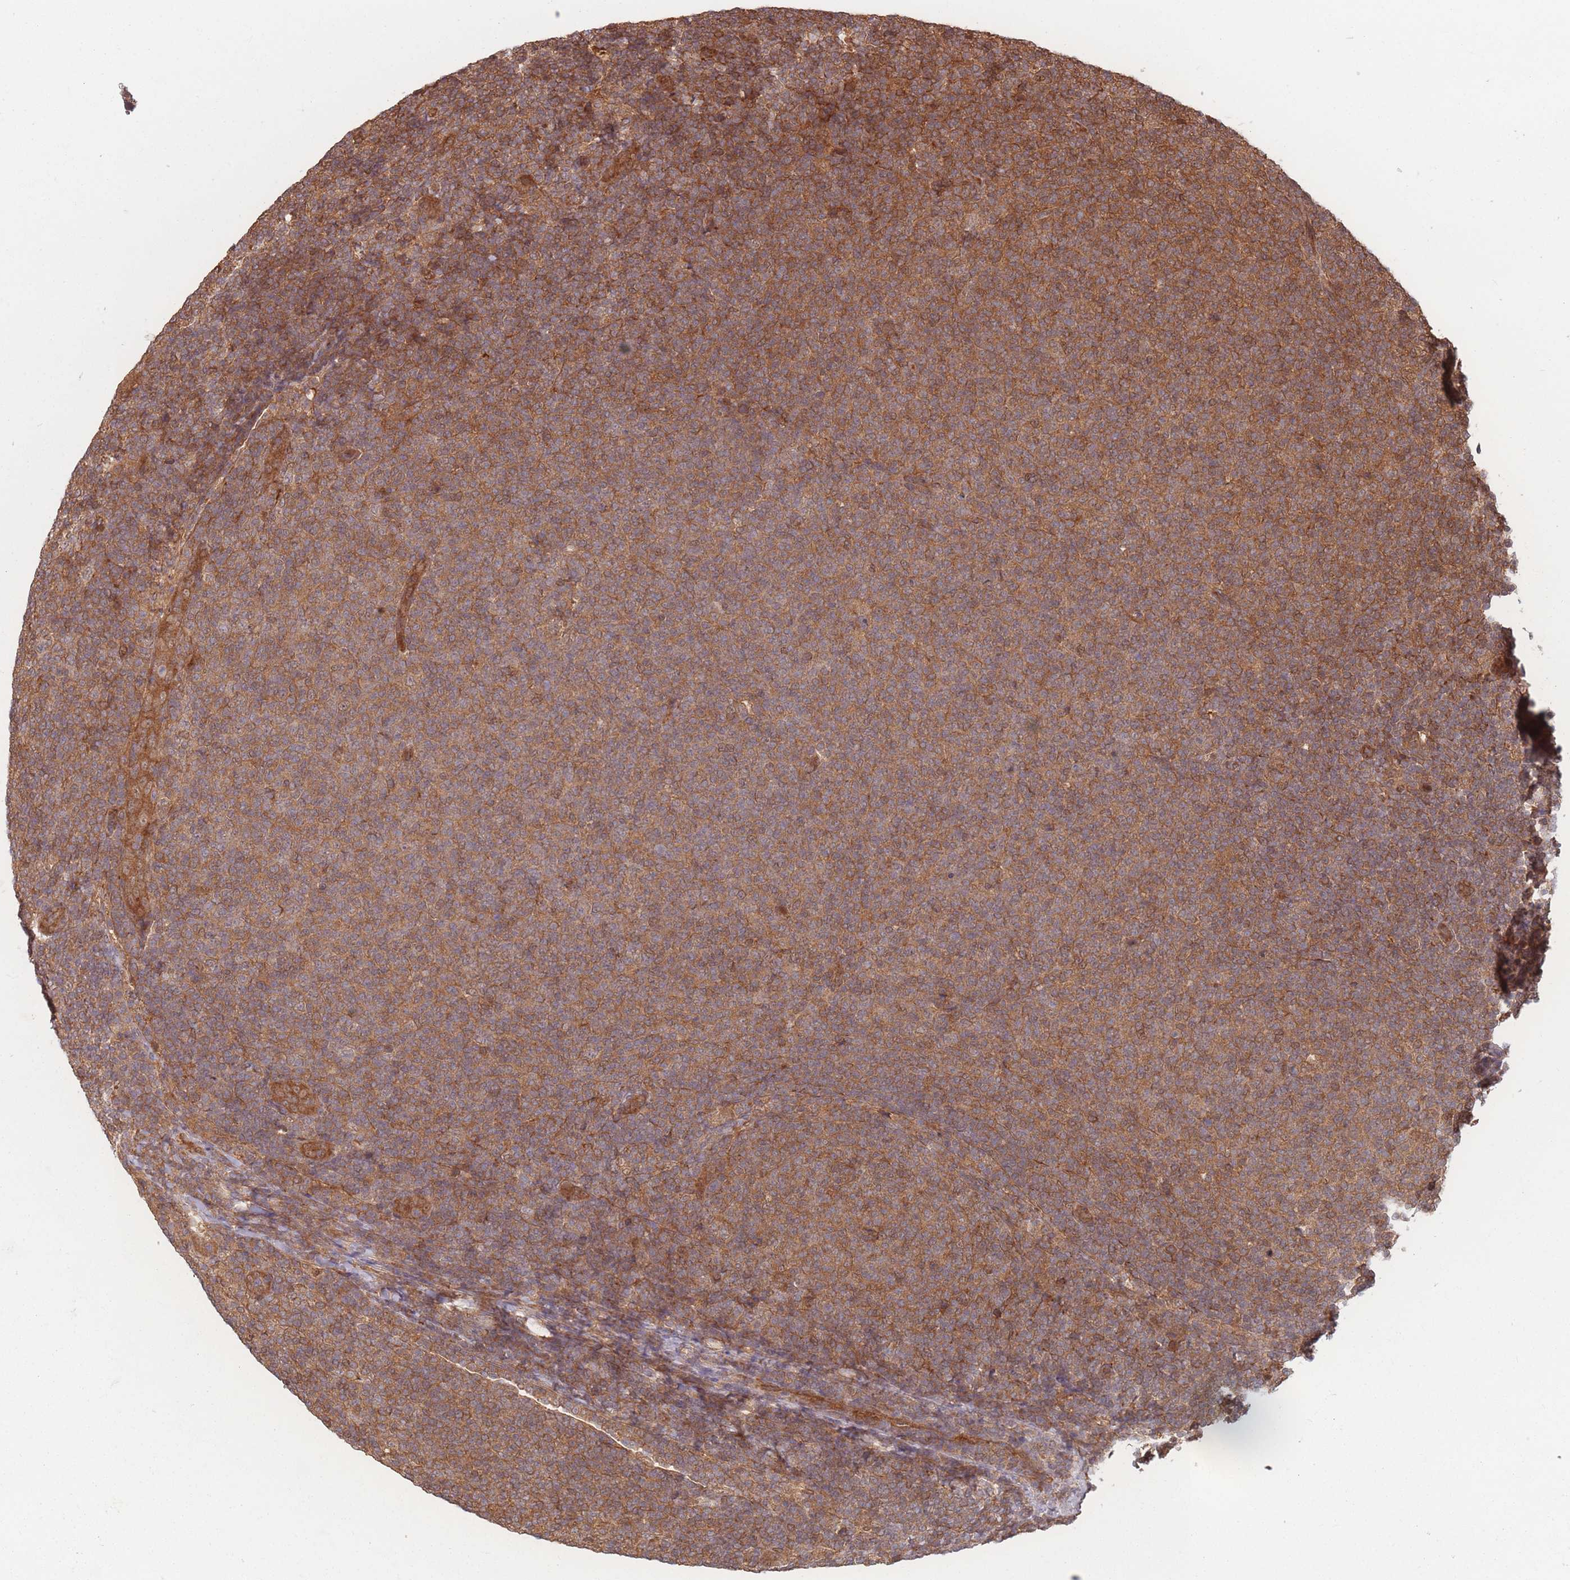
{"staining": {"intensity": "moderate", "quantity": ">75%", "location": "cytoplasmic/membranous"}, "tissue": "lymphoma", "cell_type": "Tumor cells", "image_type": "cancer", "snomed": [{"axis": "morphology", "description": "Malignant lymphoma, non-Hodgkin's type, Low grade"}, {"axis": "topography", "description": "Lymph node"}], "caption": "IHC image of neoplastic tissue: human lymphoma stained using immunohistochemistry (IHC) reveals medium levels of moderate protein expression localized specifically in the cytoplasmic/membranous of tumor cells, appearing as a cytoplasmic/membranous brown color.", "gene": "PODXL2", "patient": {"sex": "male", "age": 66}}